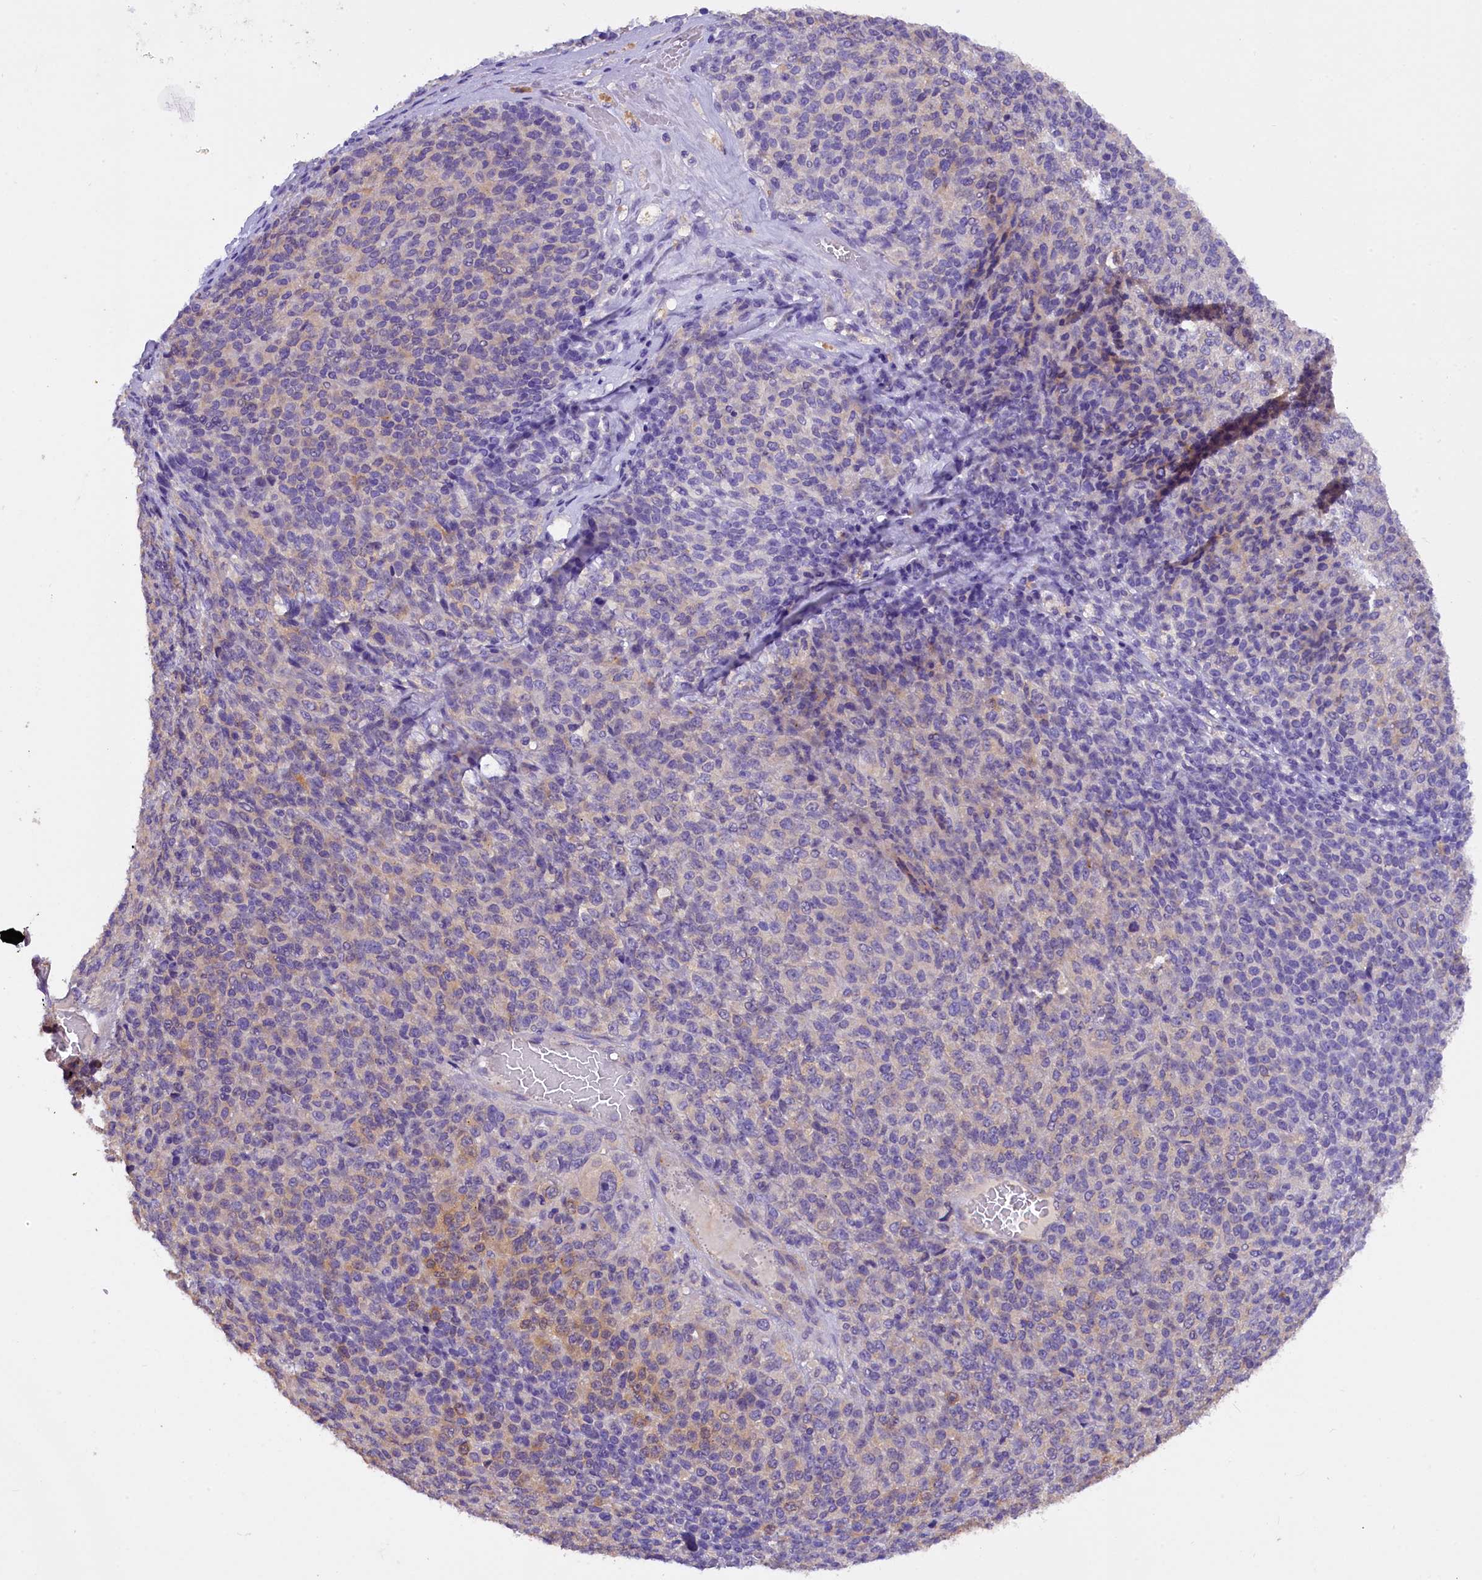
{"staining": {"intensity": "negative", "quantity": "none", "location": "none"}, "tissue": "melanoma", "cell_type": "Tumor cells", "image_type": "cancer", "snomed": [{"axis": "morphology", "description": "Malignant melanoma, Metastatic site"}, {"axis": "topography", "description": "Brain"}], "caption": "There is no significant expression in tumor cells of melanoma.", "gene": "AP3B2", "patient": {"sex": "female", "age": 56}}